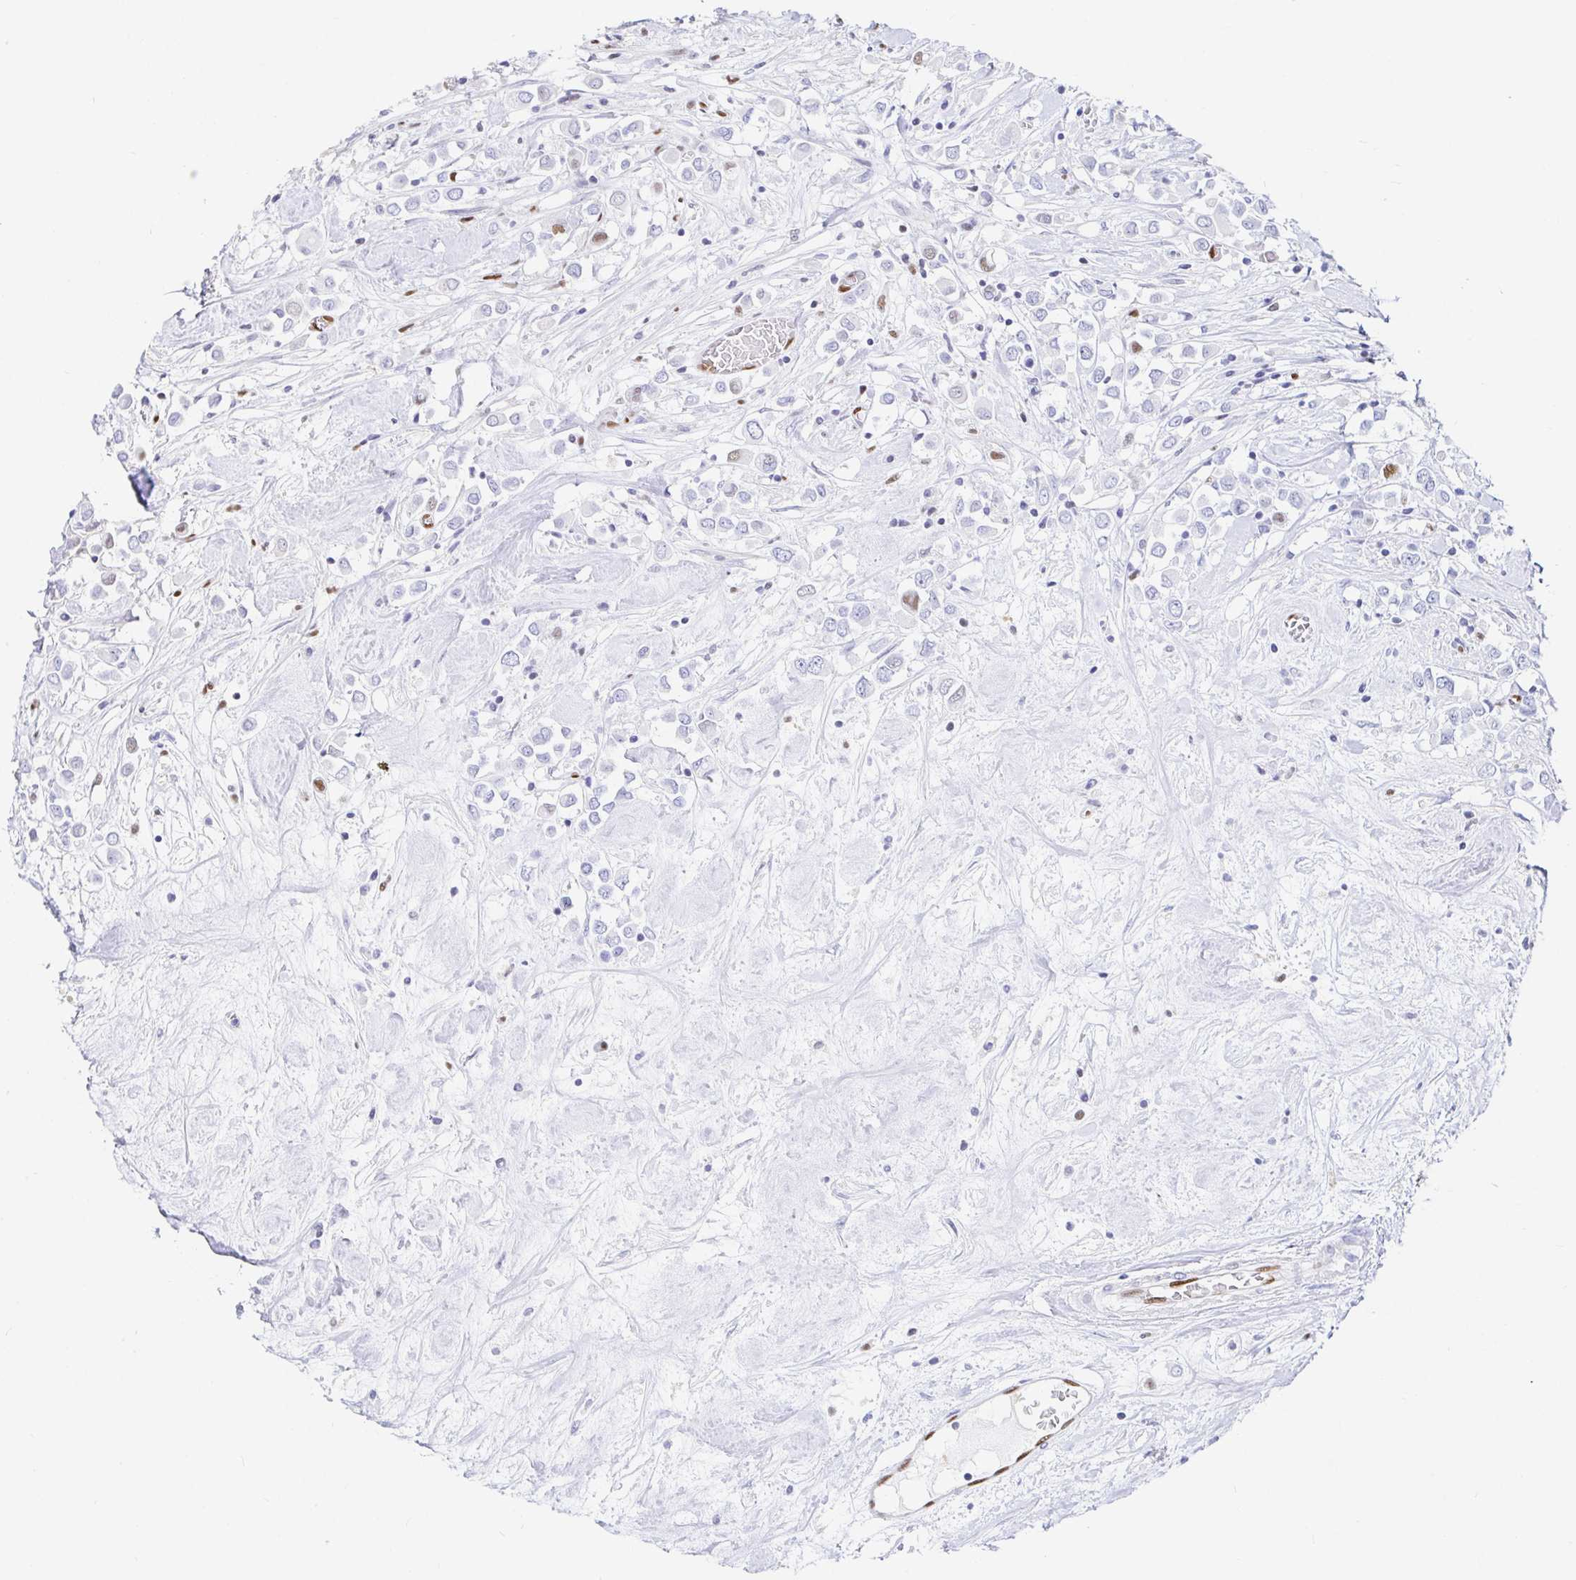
{"staining": {"intensity": "negative", "quantity": "none", "location": "none"}, "tissue": "breast cancer", "cell_type": "Tumor cells", "image_type": "cancer", "snomed": [{"axis": "morphology", "description": "Duct carcinoma"}, {"axis": "topography", "description": "Breast"}], "caption": "An IHC histopathology image of infiltrating ductal carcinoma (breast) is shown. There is no staining in tumor cells of infiltrating ductal carcinoma (breast).", "gene": "HINFP", "patient": {"sex": "female", "age": 61}}